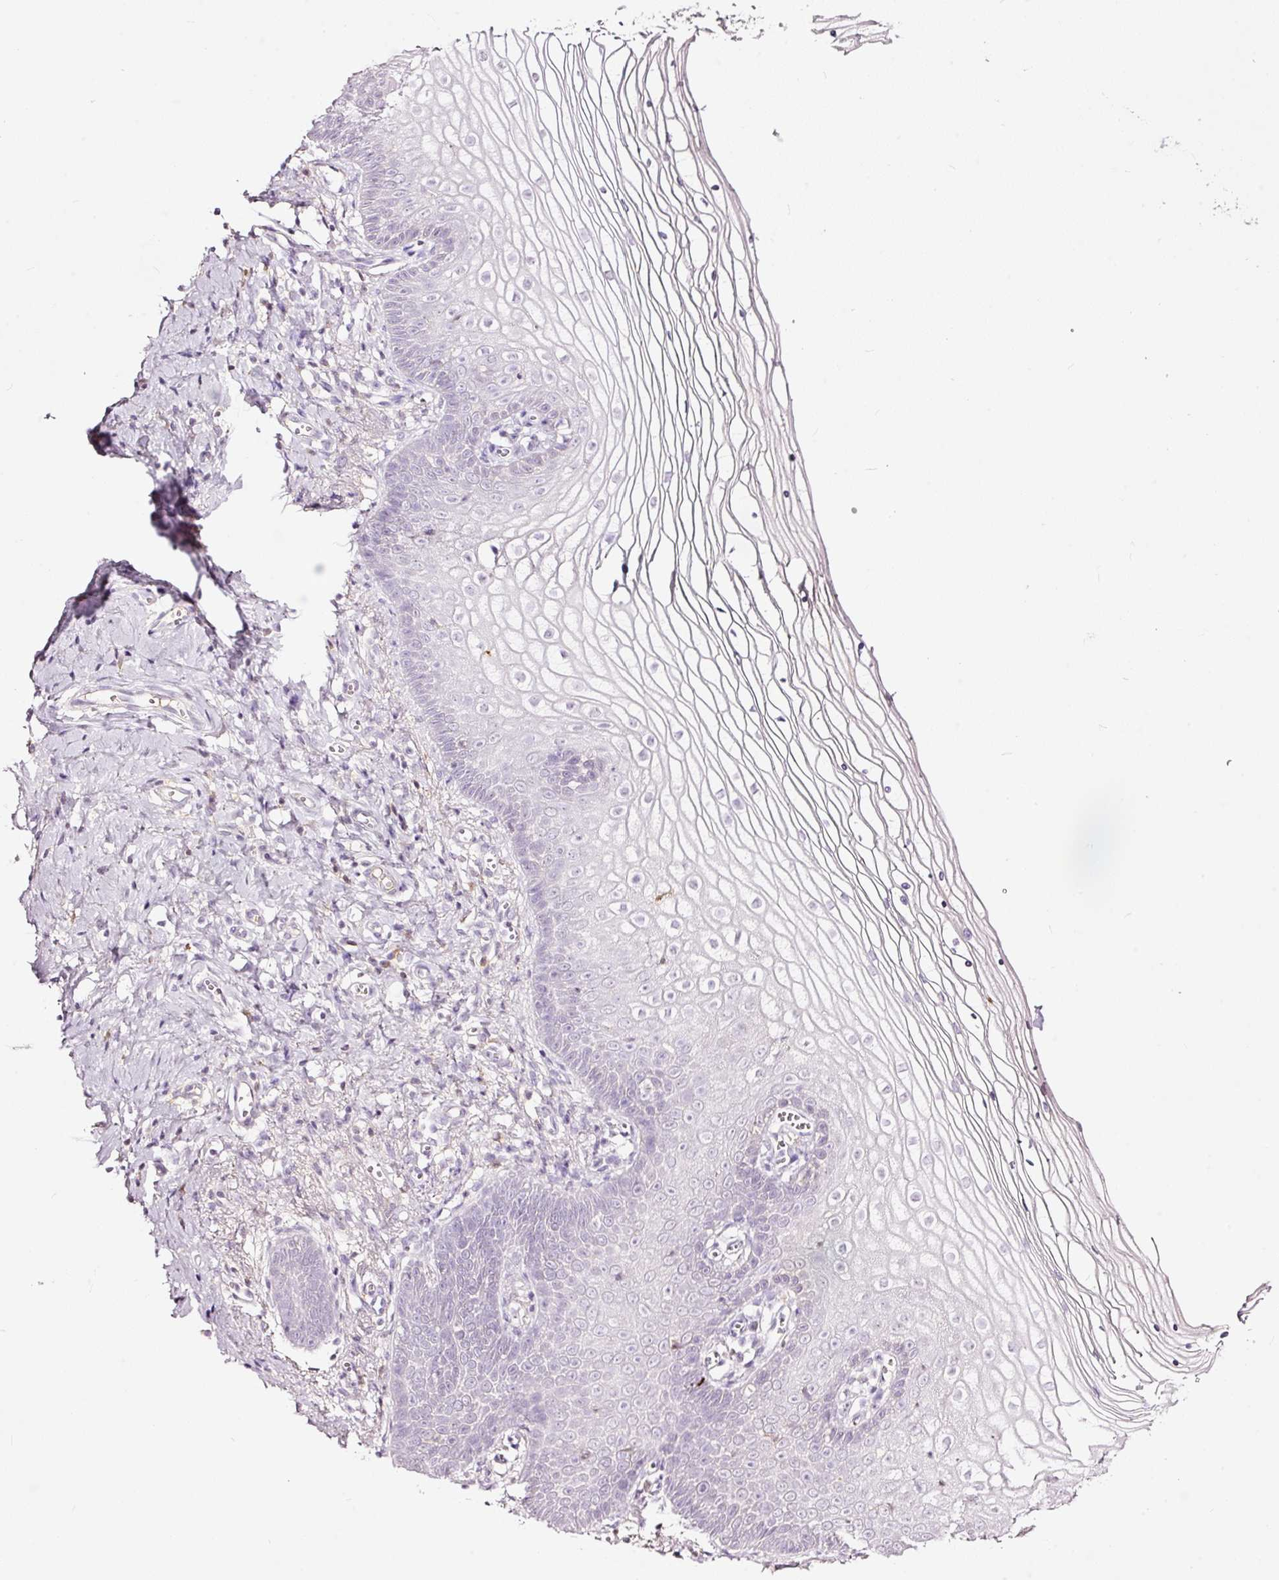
{"staining": {"intensity": "negative", "quantity": "none", "location": "none"}, "tissue": "vagina", "cell_type": "Squamous epithelial cells", "image_type": "normal", "snomed": [{"axis": "morphology", "description": "Normal tissue, NOS"}, {"axis": "topography", "description": "Vagina"}], "caption": "Benign vagina was stained to show a protein in brown. There is no significant positivity in squamous epithelial cells. (Stains: DAB (3,3'-diaminobenzidine) immunohistochemistry with hematoxylin counter stain, Microscopy: brightfield microscopy at high magnification).", "gene": "LAMP3", "patient": {"sex": "female", "age": 56}}